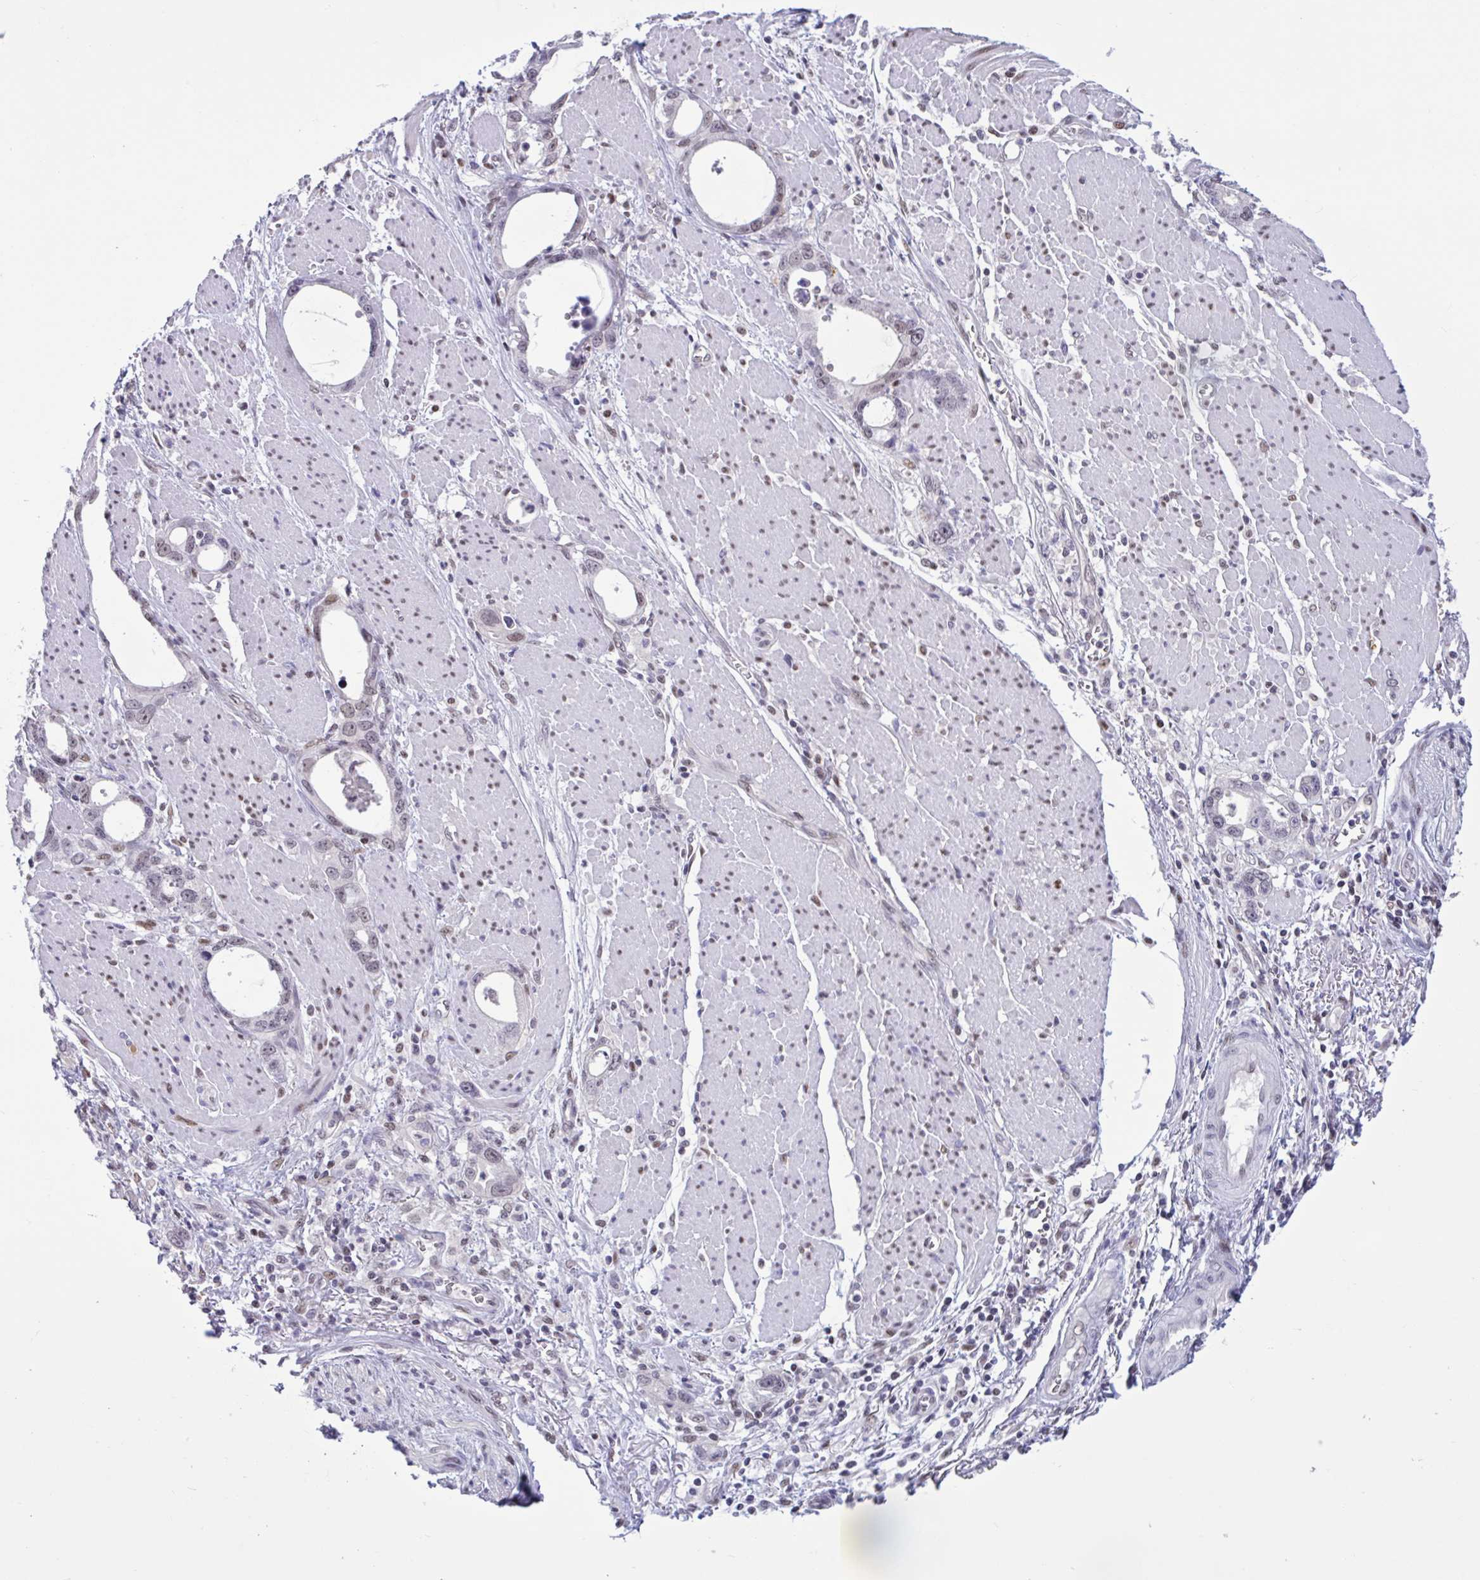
{"staining": {"intensity": "weak", "quantity": "<25%", "location": "nuclear"}, "tissue": "stomach cancer", "cell_type": "Tumor cells", "image_type": "cancer", "snomed": [{"axis": "morphology", "description": "Adenocarcinoma, NOS"}, {"axis": "topography", "description": "Stomach, upper"}], "caption": "This is an immunohistochemistry micrograph of human stomach cancer (adenocarcinoma). There is no expression in tumor cells.", "gene": "RBL1", "patient": {"sex": "male", "age": 74}}